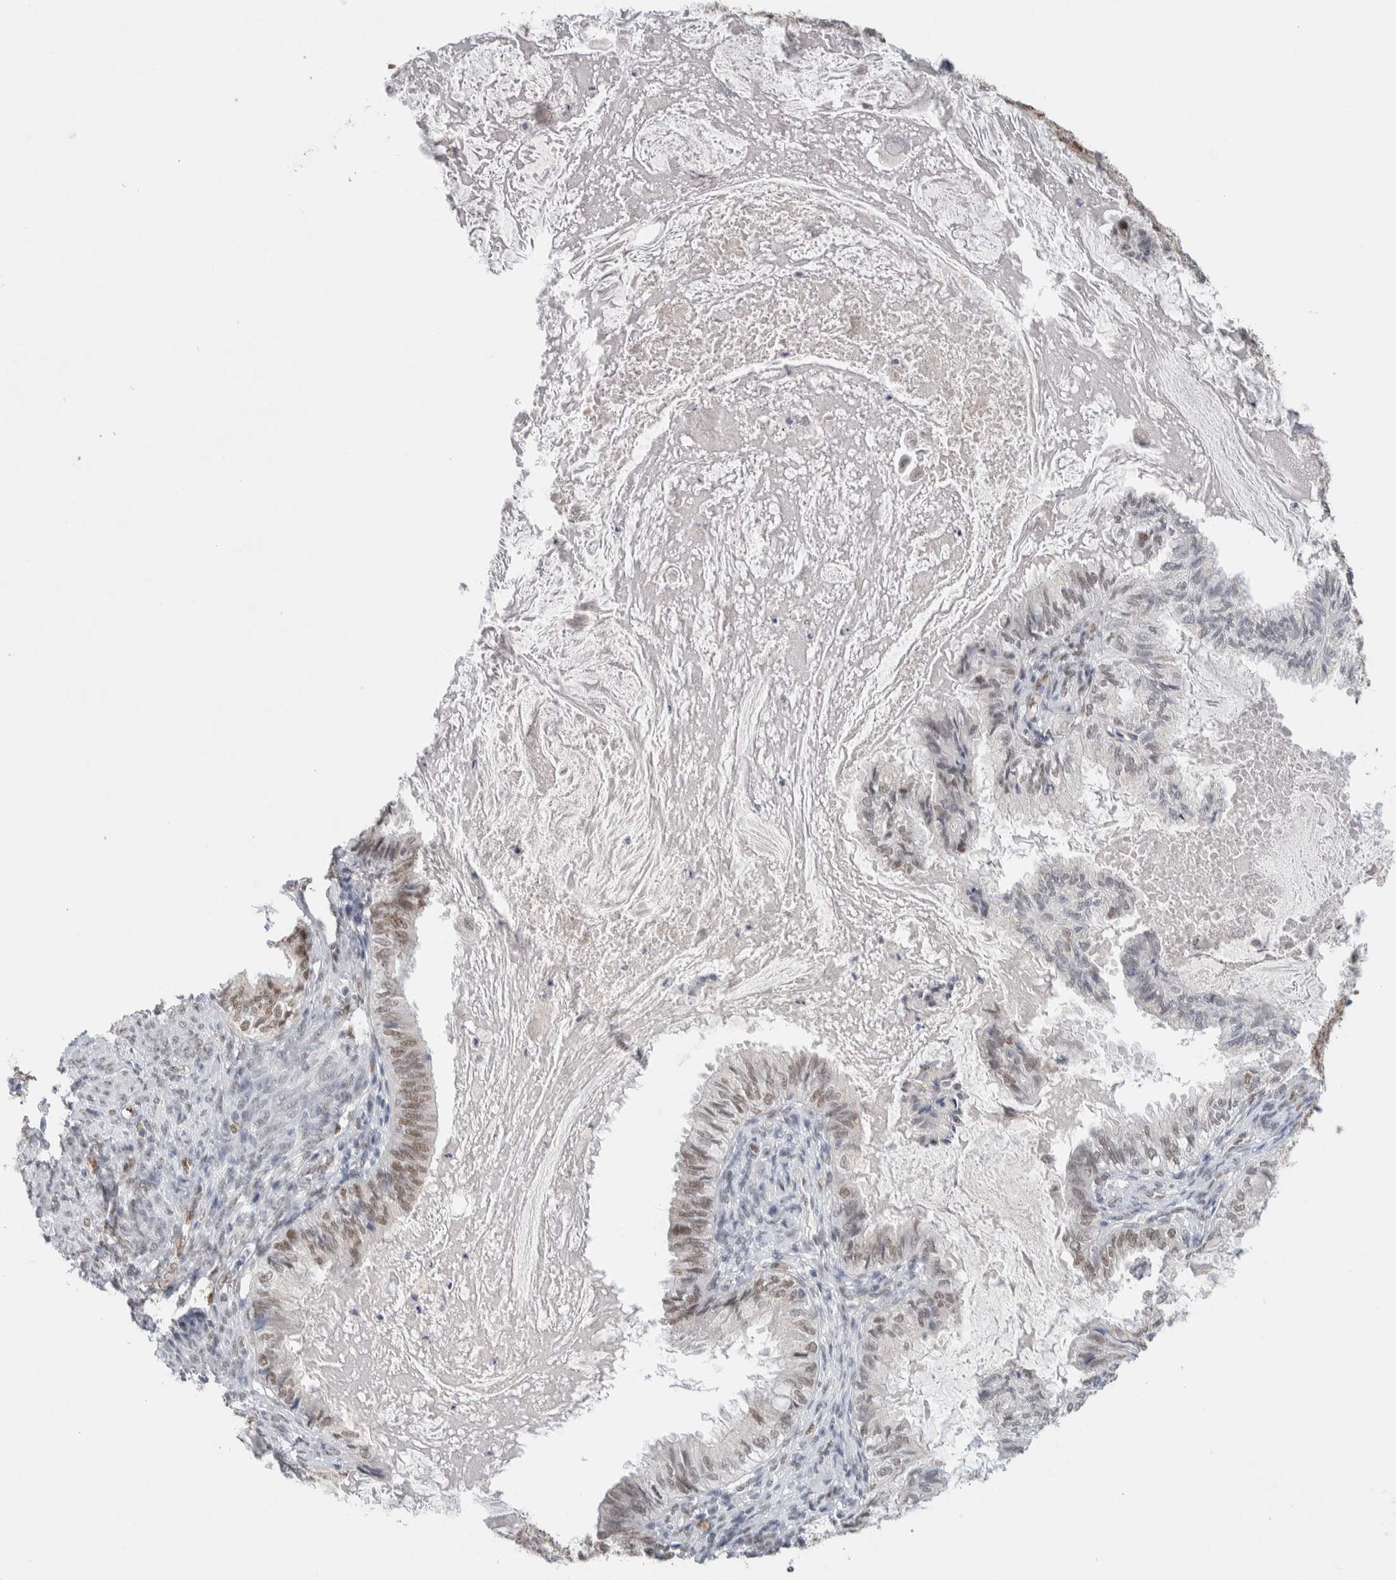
{"staining": {"intensity": "weak", "quantity": "25%-75%", "location": "nuclear"}, "tissue": "cervical cancer", "cell_type": "Tumor cells", "image_type": "cancer", "snomed": [{"axis": "morphology", "description": "Normal tissue, NOS"}, {"axis": "morphology", "description": "Adenocarcinoma, NOS"}, {"axis": "topography", "description": "Cervix"}, {"axis": "topography", "description": "Endometrium"}], "caption": "DAB (3,3'-diaminobenzidine) immunohistochemical staining of human adenocarcinoma (cervical) demonstrates weak nuclear protein positivity in approximately 25%-75% of tumor cells. Using DAB (3,3'-diaminobenzidine) (brown) and hematoxylin (blue) stains, captured at high magnification using brightfield microscopy.", "gene": "PRMT1", "patient": {"sex": "female", "age": 86}}